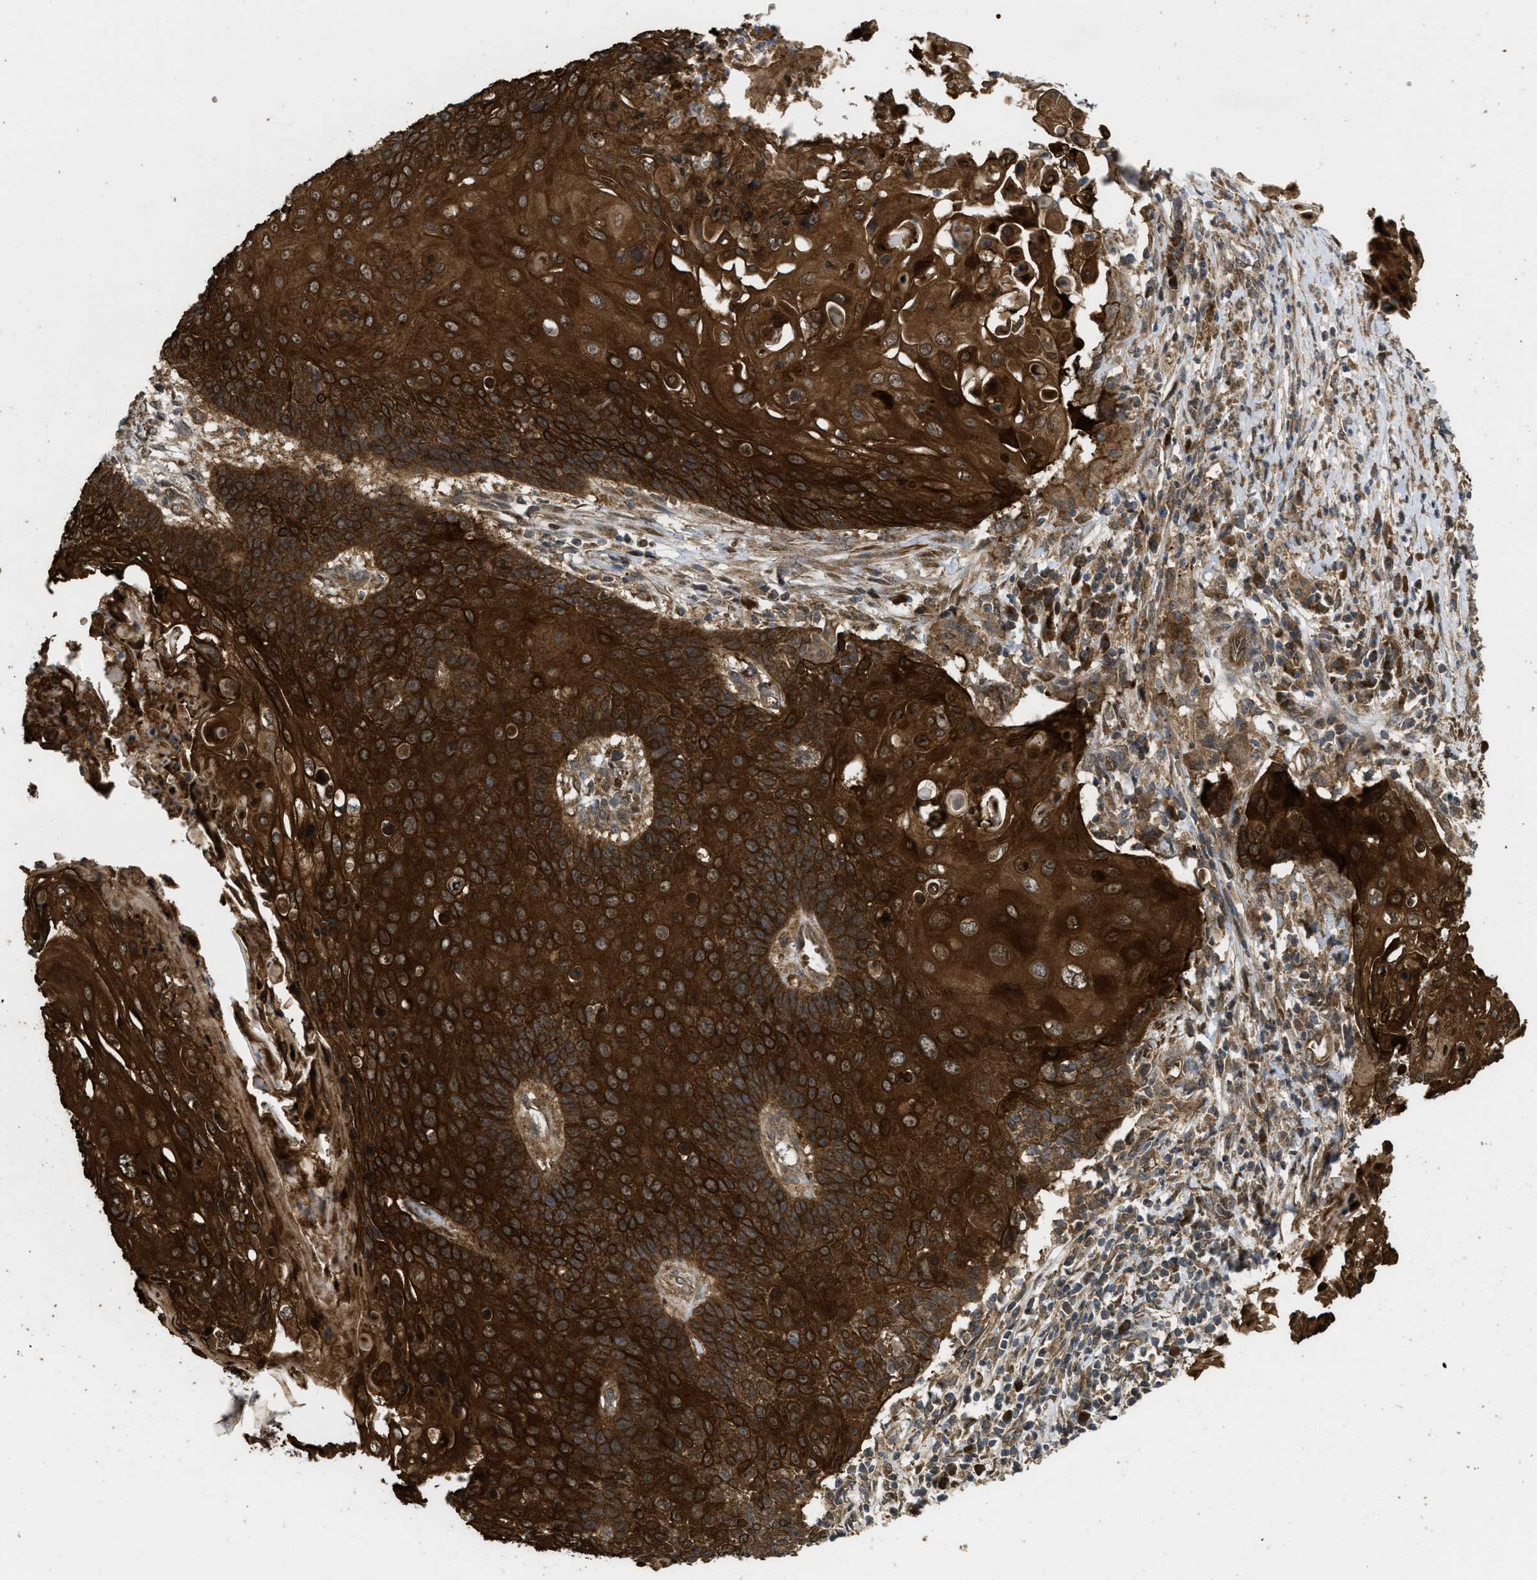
{"staining": {"intensity": "strong", "quantity": ">75%", "location": "cytoplasmic/membranous"}, "tissue": "cervical cancer", "cell_type": "Tumor cells", "image_type": "cancer", "snomed": [{"axis": "morphology", "description": "Squamous cell carcinoma, NOS"}, {"axis": "topography", "description": "Cervix"}], "caption": "Cervical cancer was stained to show a protein in brown. There is high levels of strong cytoplasmic/membranous staining in approximately >75% of tumor cells.", "gene": "FZD6", "patient": {"sex": "female", "age": 39}}